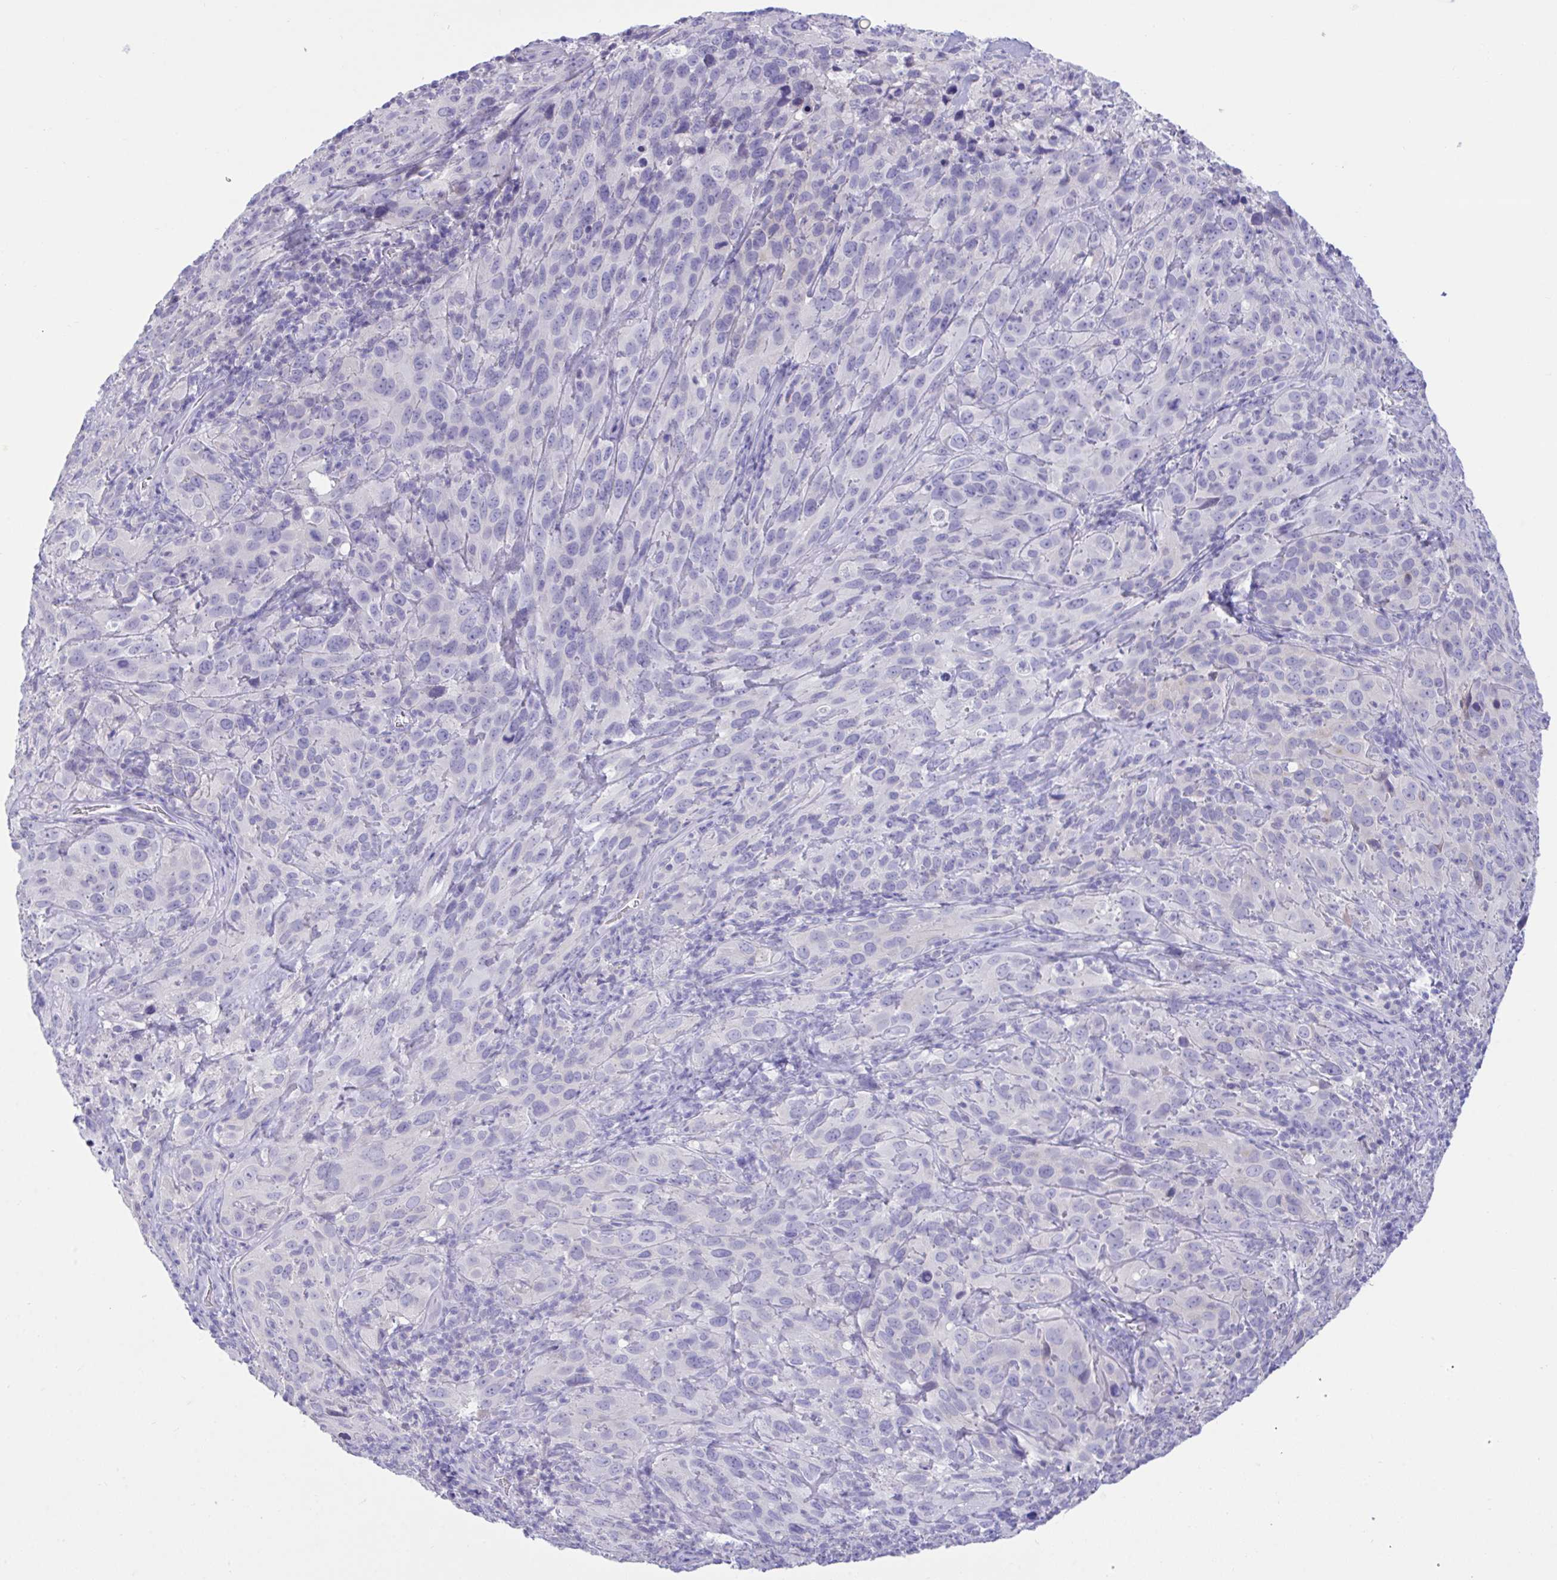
{"staining": {"intensity": "negative", "quantity": "none", "location": "none"}, "tissue": "cervical cancer", "cell_type": "Tumor cells", "image_type": "cancer", "snomed": [{"axis": "morphology", "description": "Squamous cell carcinoma, NOS"}, {"axis": "topography", "description": "Cervix"}], "caption": "The image demonstrates no staining of tumor cells in cervical cancer. (DAB (3,3'-diaminobenzidine) immunohistochemistry with hematoxylin counter stain).", "gene": "PLEKHH1", "patient": {"sex": "female", "age": 51}}